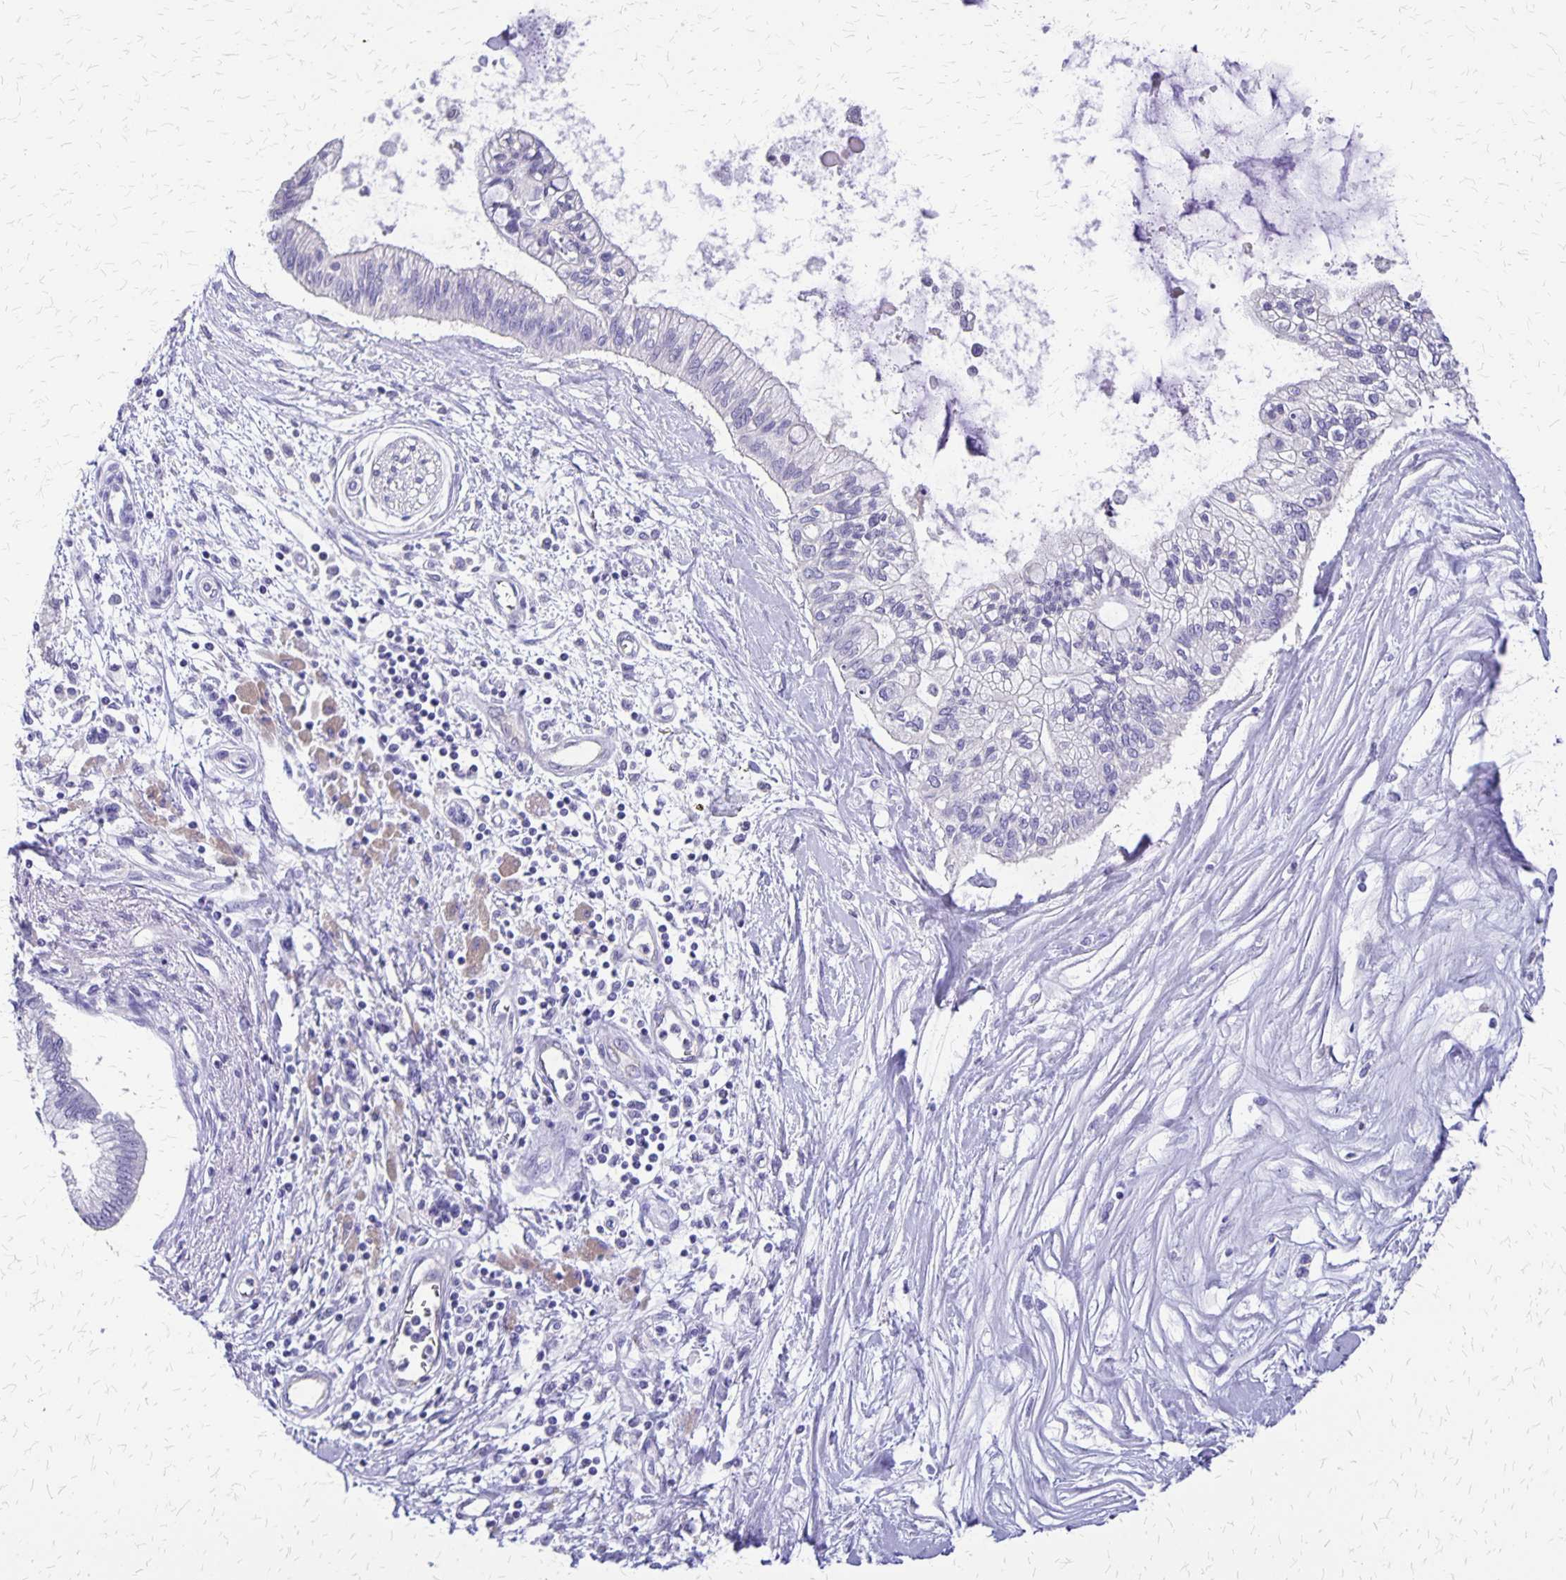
{"staining": {"intensity": "negative", "quantity": "none", "location": "none"}, "tissue": "pancreatic cancer", "cell_type": "Tumor cells", "image_type": "cancer", "snomed": [{"axis": "morphology", "description": "Adenocarcinoma, NOS"}, {"axis": "topography", "description": "Pancreas"}], "caption": "There is no significant staining in tumor cells of pancreatic cancer (adenocarcinoma).", "gene": "SI", "patient": {"sex": "female", "age": 77}}